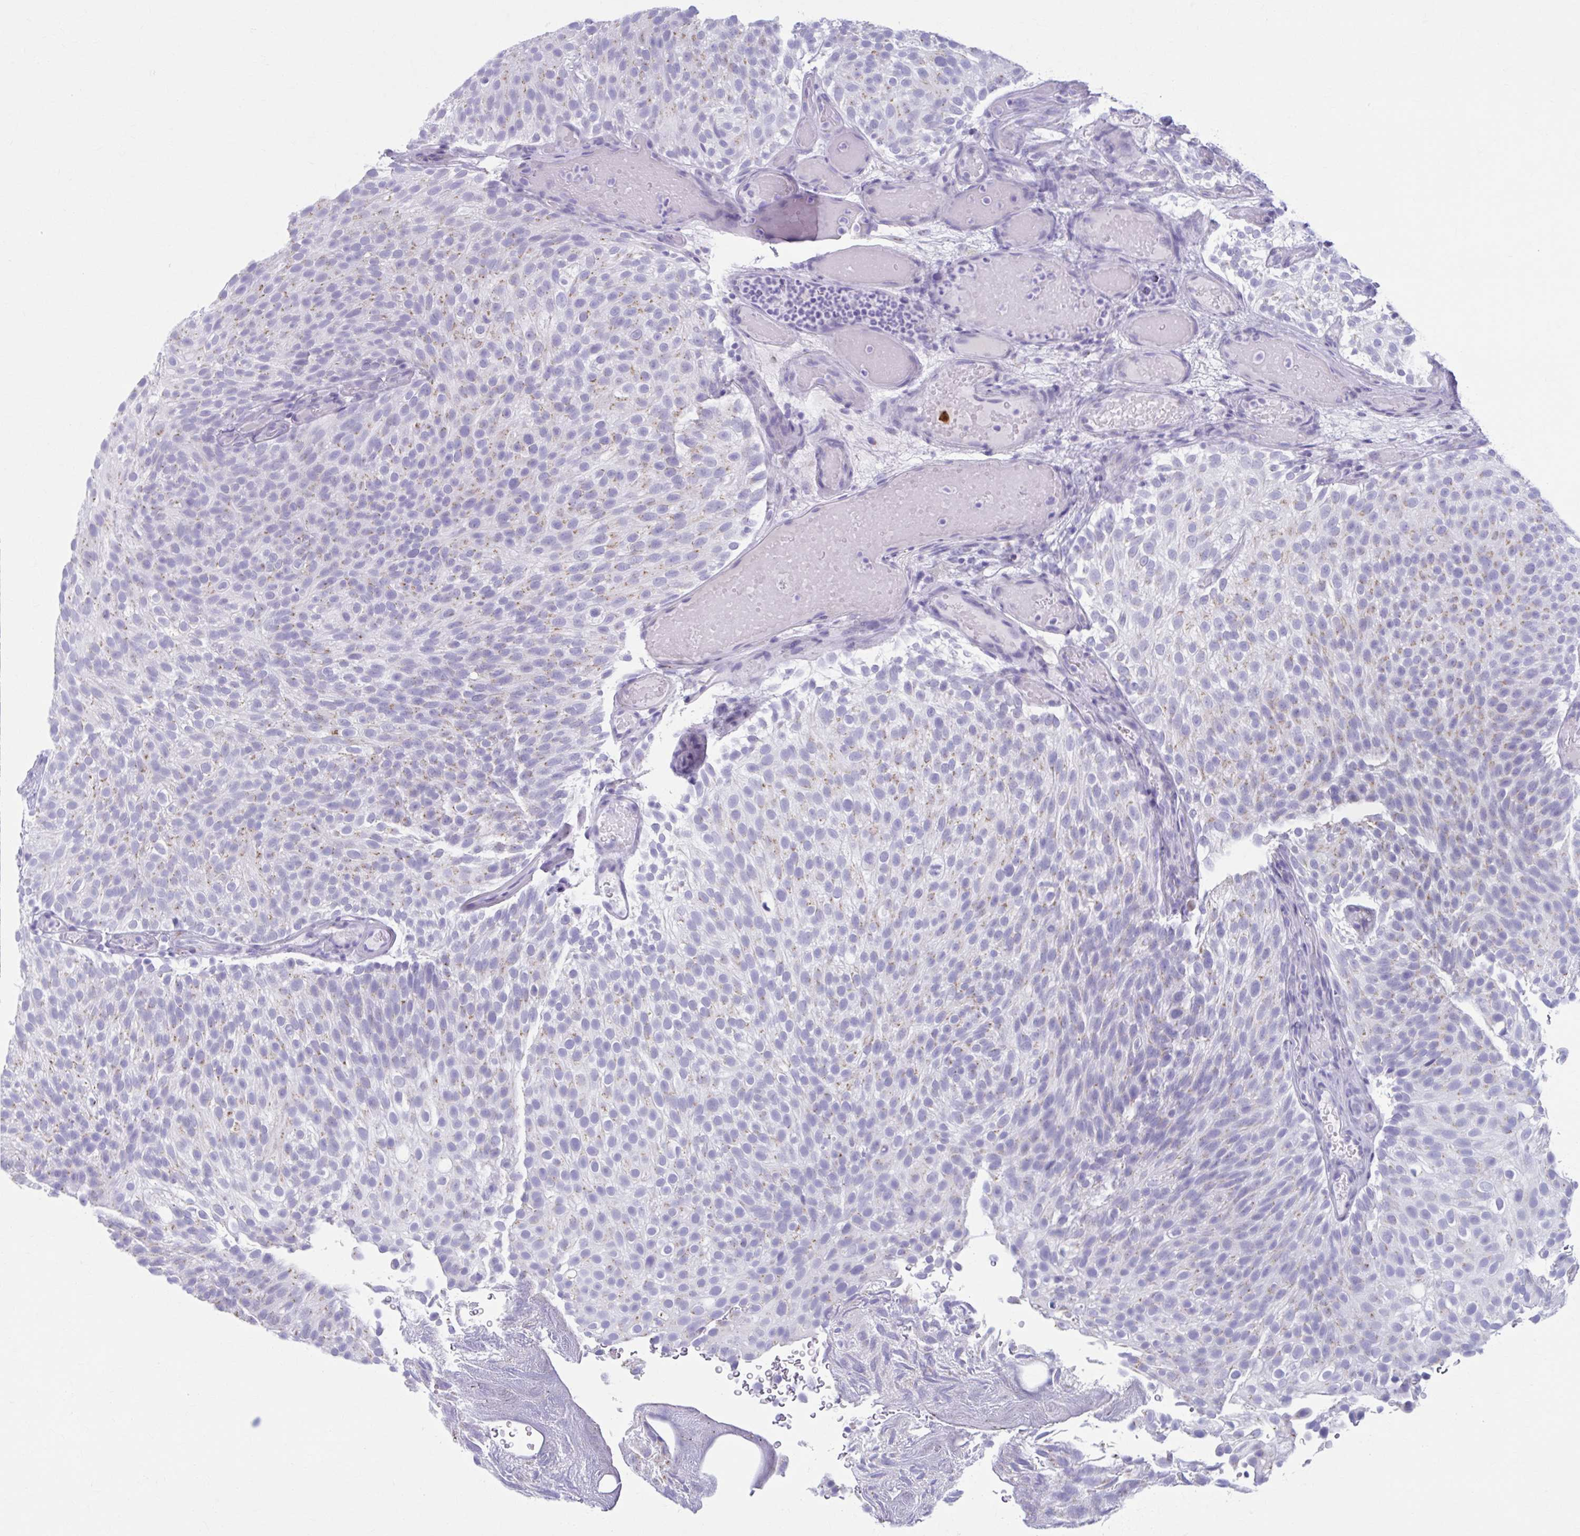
{"staining": {"intensity": "weak", "quantity": "<25%", "location": "cytoplasmic/membranous"}, "tissue": "urothelial cancer", "cell_type": "Tumor cells", "image_type": "cancer", "snomed": [{"axis": "morphology", "description": "Urothelial carcinoma, Low grade"}, {"axis": "topography", "description": "Urinary bladder"}], "caption": "This is a image of IHC staining of urothelial cancer, which shows no staining in tumor cells. Nuclei are stained in blue.", "gene": "KCNE2", "patient": {"sex": "male", "age": 78}}